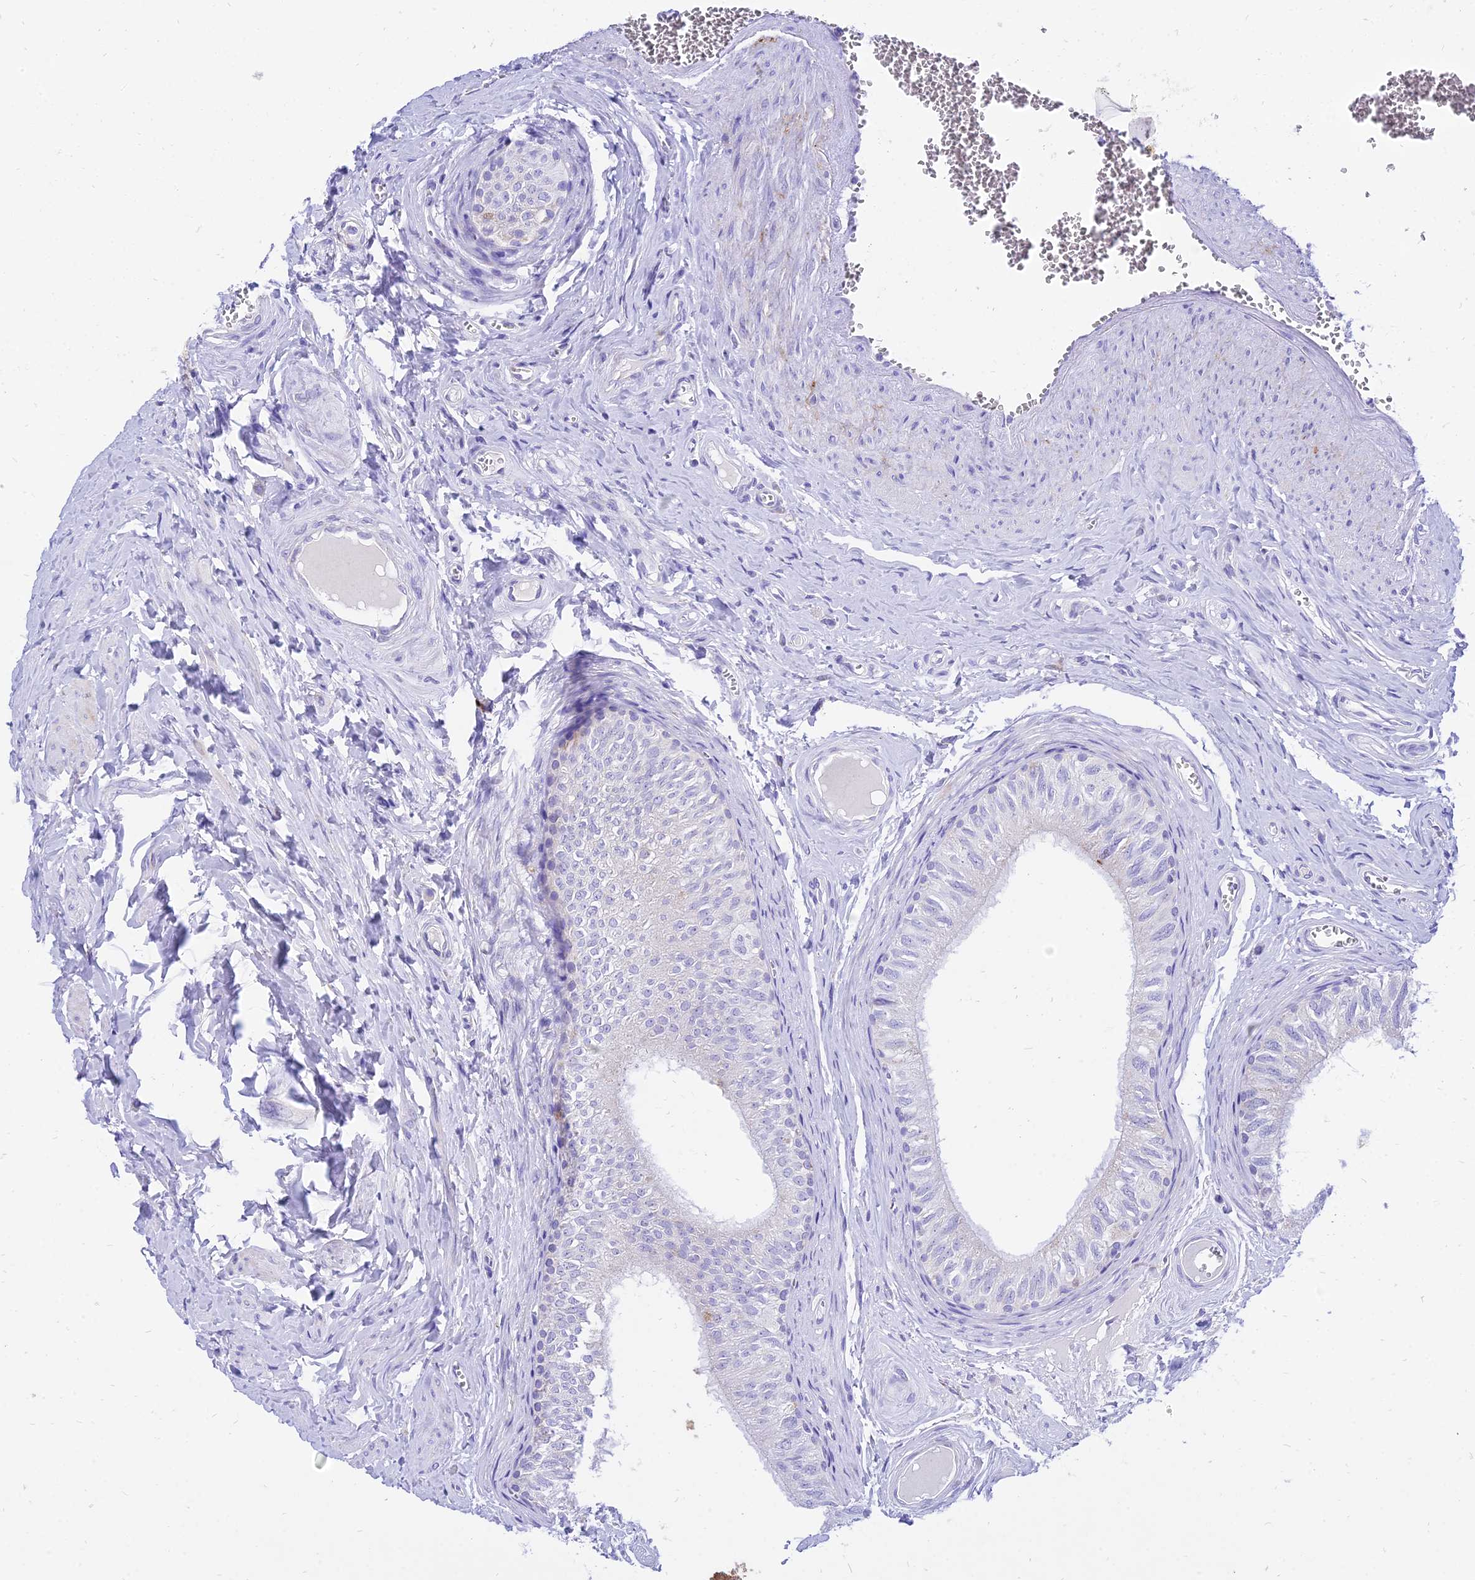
{"staining": {"intensity": "negative", "quantity": "none", "location": "none"}, "tissue": "epididymis", "cell_type": "Glandular cells", "image_type": "normal", "snomed": [{"axis": "morphology", "description": "Normal tissue, NOS"}, {"axis": "topography", "description": "Epididymis"}], "caption": "Immunohistochemistry micrograph of unremarkable epididymis stained for a protein (brown), which displays no expression in glandular cells.", "gene": "PKN3", "patient": {"sex": "male", "age": 42}}